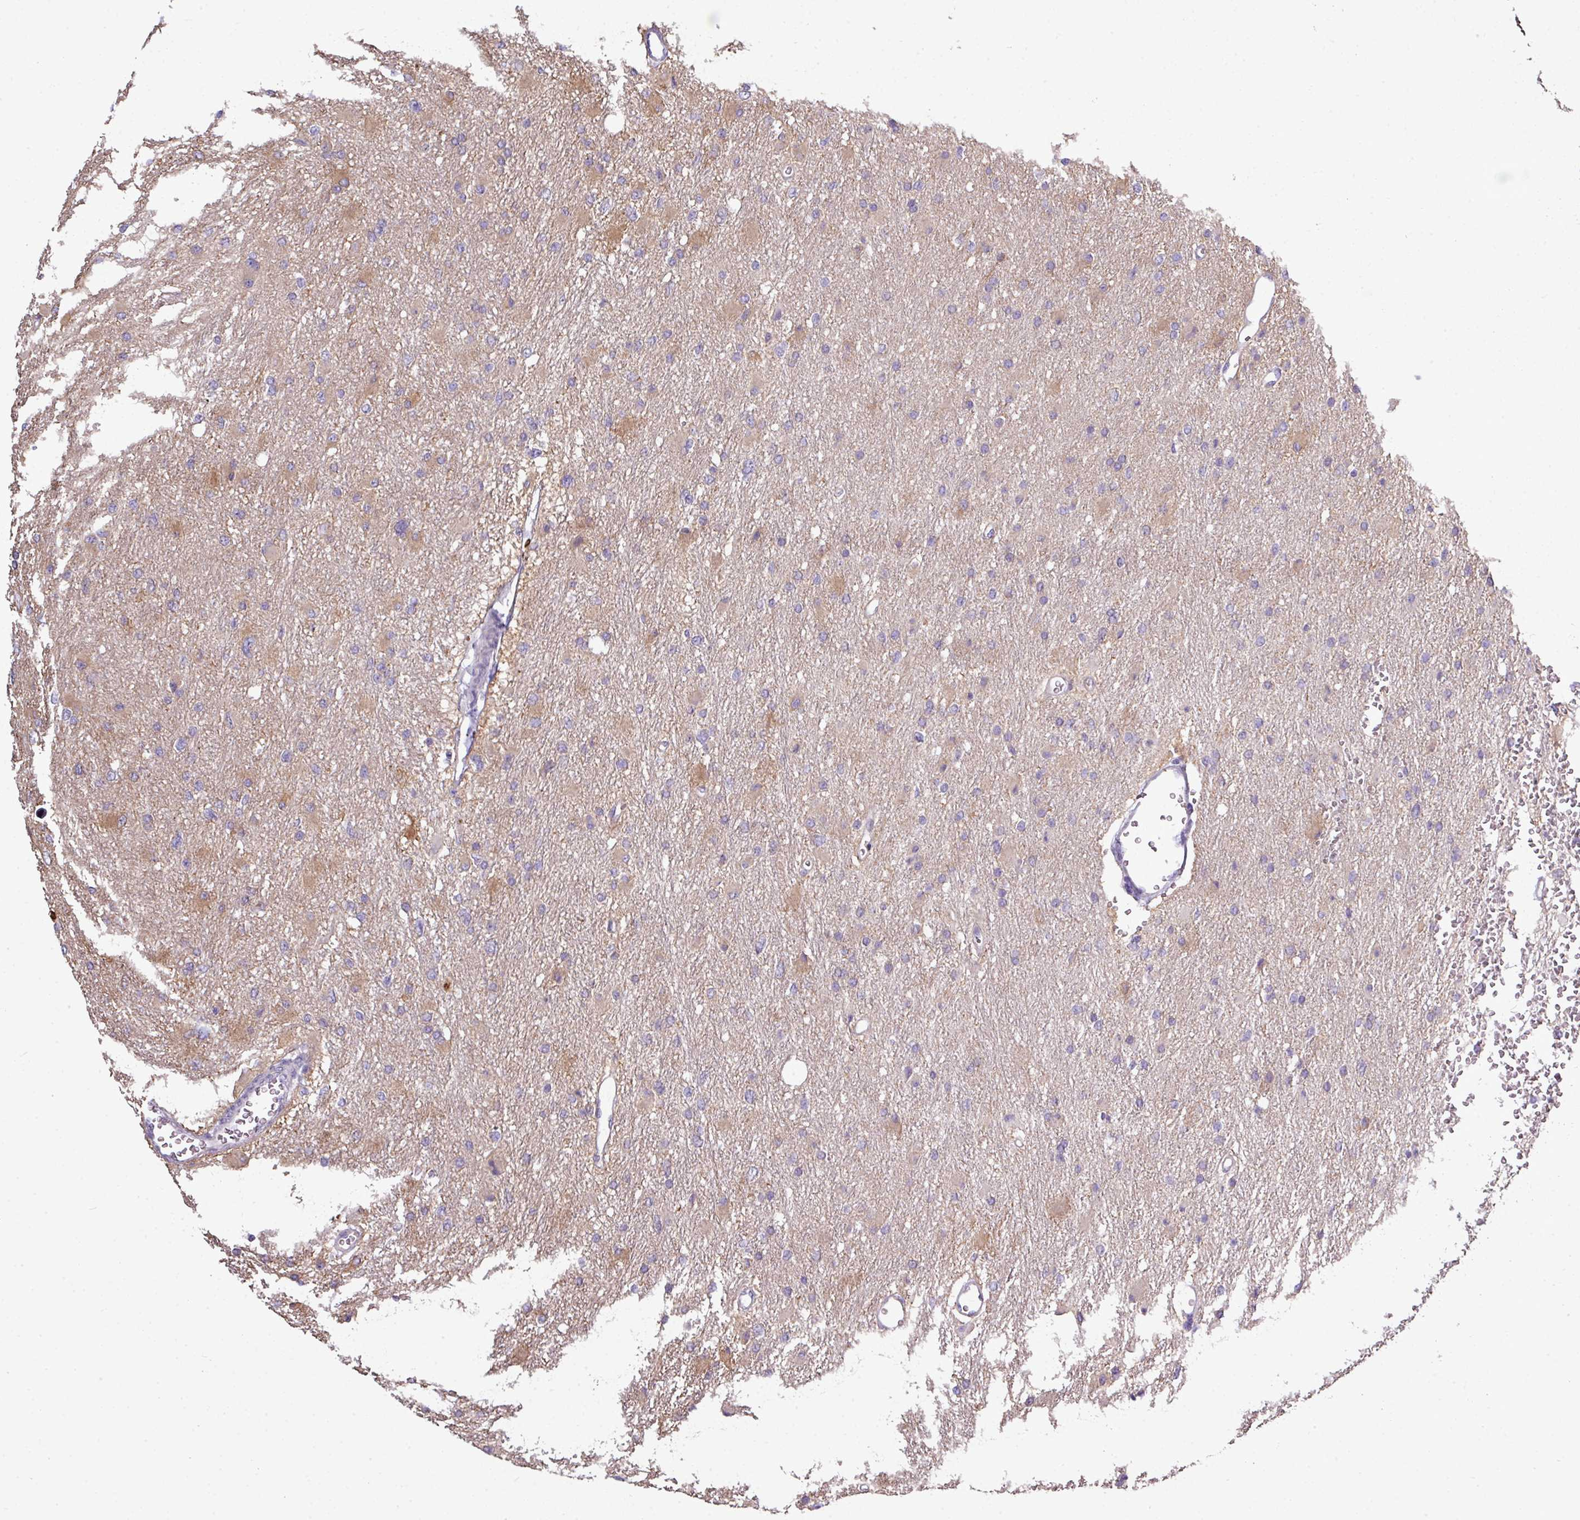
{"staining": {"intensity": "negative", "quantity": "none", "location": "none"}, "tissue": "glioma", "cell_type": "Tumor cells", "image_type": "cancer", "snomed": [{"axis": "morphology", "description": "Glioma, malignant, High grade"}, {"axis": "topography", "description": "Cerebral cortex"}], "caption": "There is no significant positivity in tumor cells of high-grade glioma (malignant).", "gene": "AGAP5", "patient": {"sex": "female", "age": 36}}